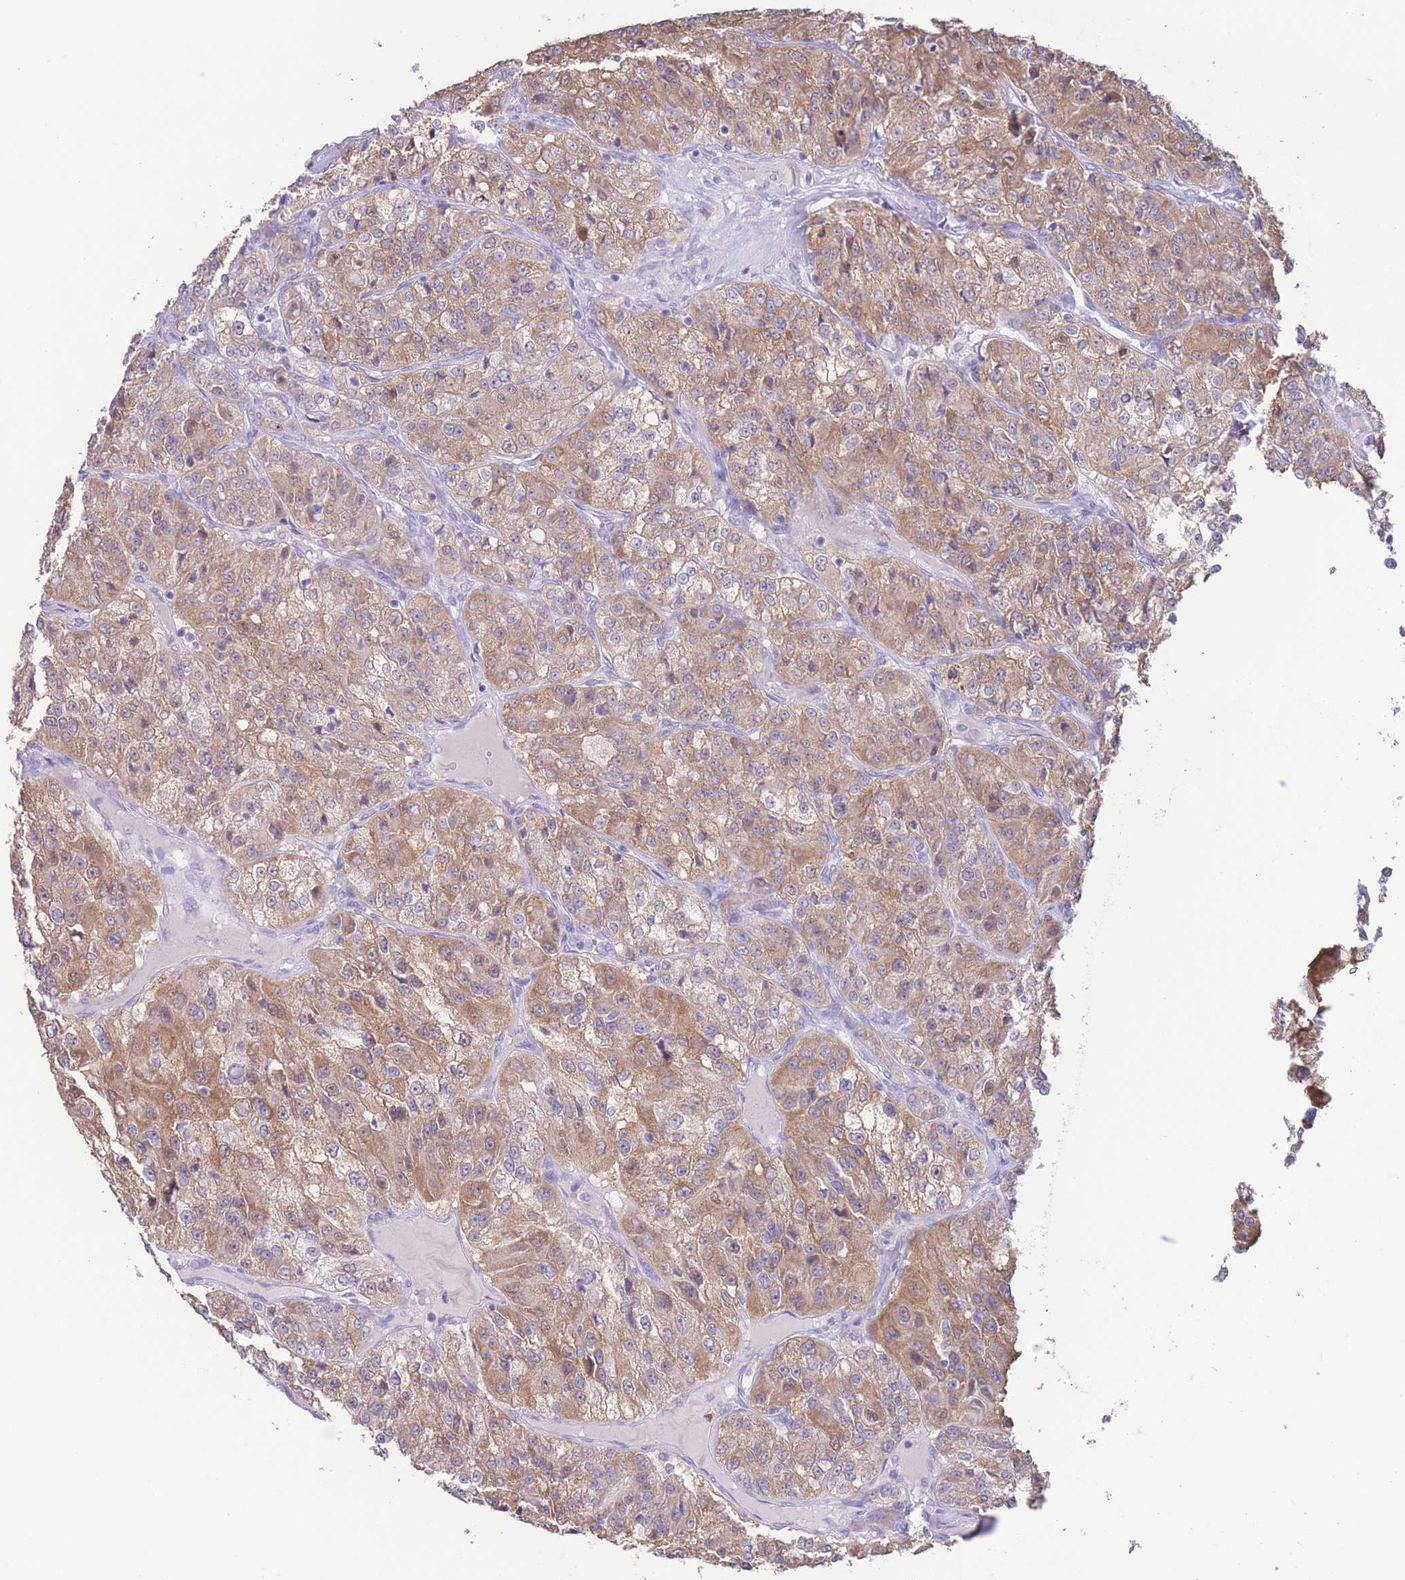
{"staining": {"intensity": "moderate", "quantity": ">75%", "location": "cytoplasmic/membranous"}, "tissue": "renal cancer", "cell_type": "Tumor cells", "image_type": "cancer", "snomed": [{"axis": "morphology", "description": "Adenocarcinoma, NOS"}, {"axis": "topography", "description": "Kidney"}], "caption": "This micrograph displays immunohistochemistry (IHC) staining of renal cancer (adenocarcinoma), with medium moderate cytoplasmic/membranous expression in about >75% of tumor cells.", "gene": "FAH", "patient": {"sex": "female", "age": 63}}